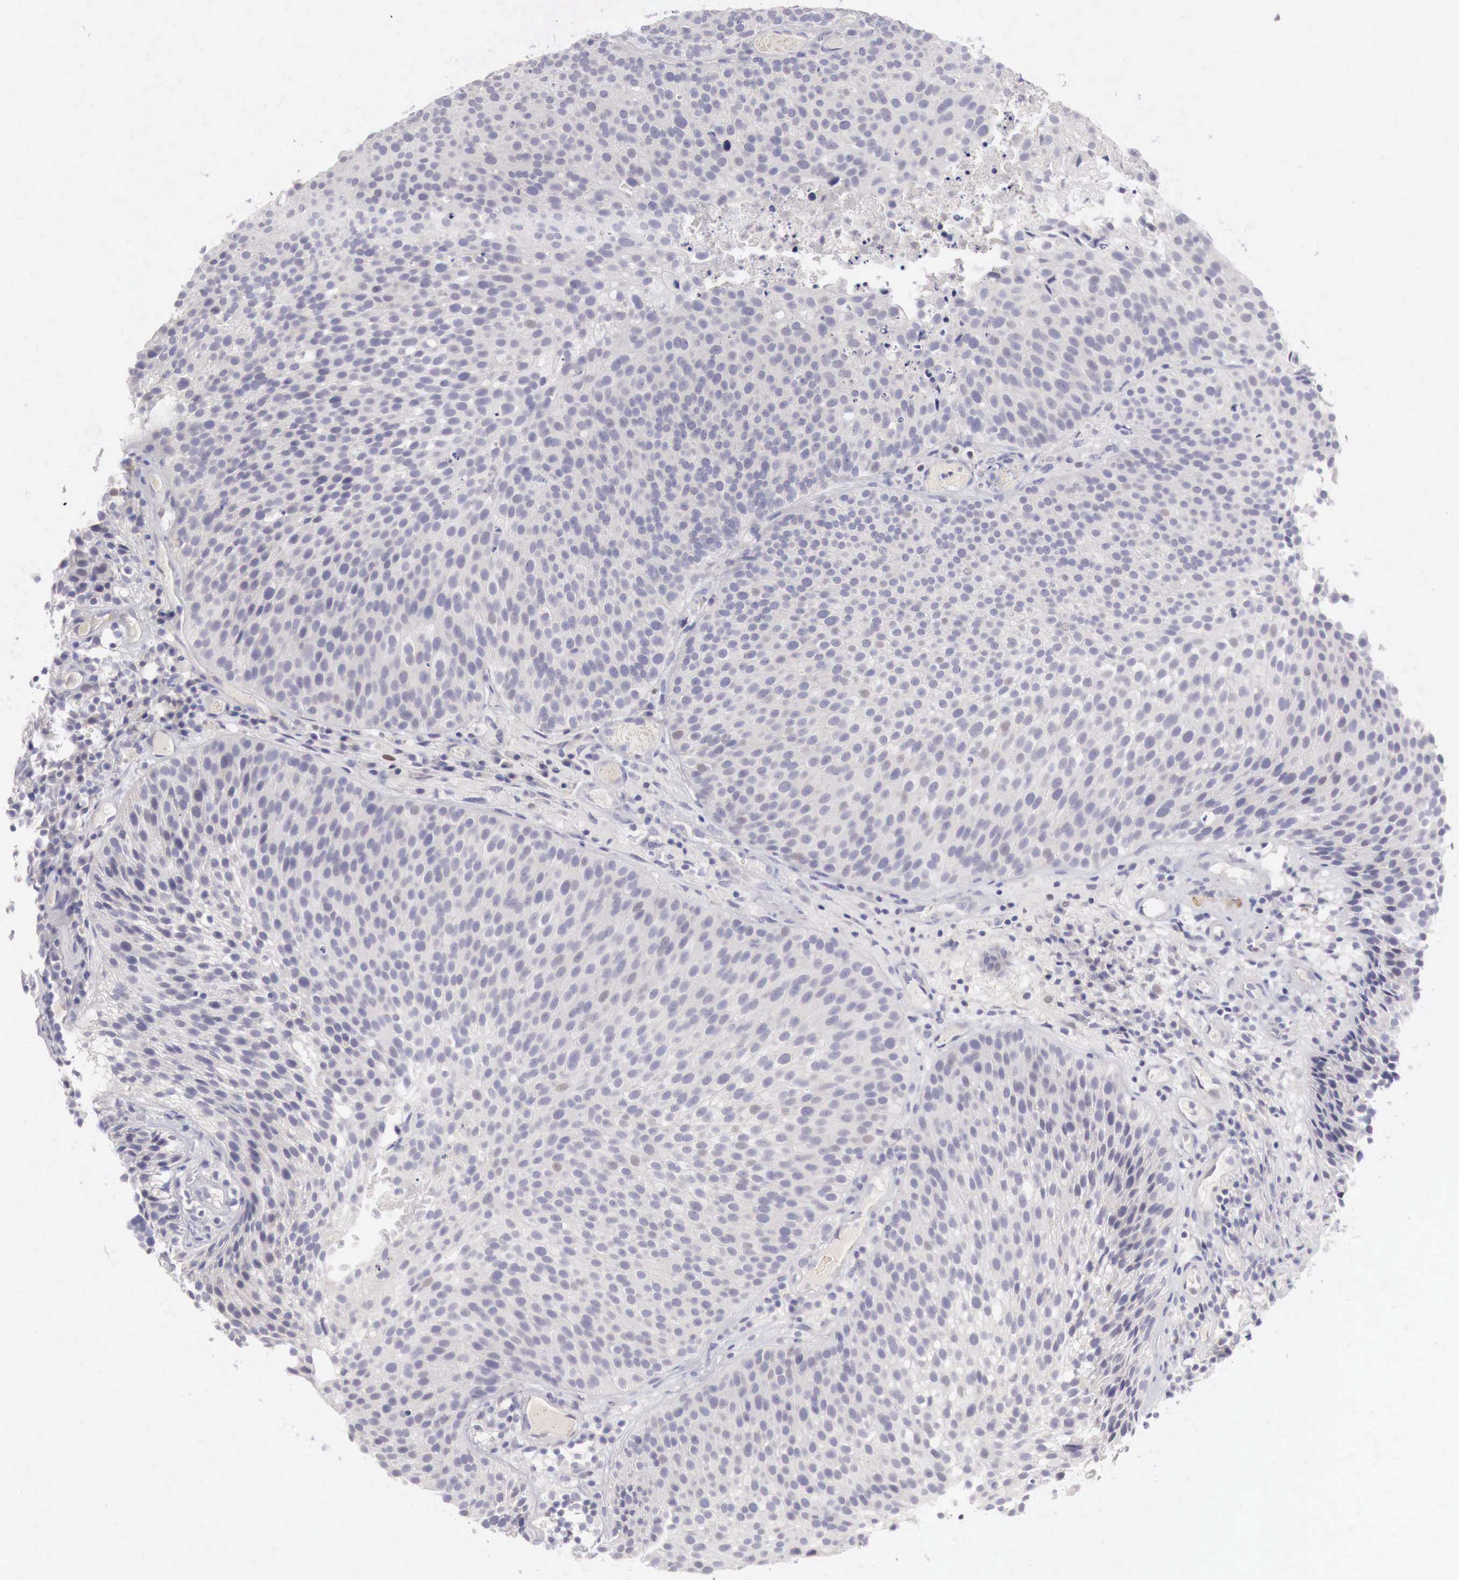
{"staining": {"intensity": "negative", "quantity": "none", "location": "none"}, "tissue": "urothelial cancer", "cell_type": "Tumor cells", "image_type": "cancer", "snomed": [{"axis": "morphology", "description": "Urothelial carcinoma, Low grade"}, {"axis": "topography", "description": "Urinary bladder"}], "caption": "The image shows no staining of tumor cells in urothelial carcinoma (low-grade). Brightfield microscopy of IHC stained with DAB (3,3'-diaminobenzidine) (brown) and hematoxylin (blue), captured at high magnification.", "gene": "GATA1", "patient": {"sex": "male", "age": 85}}